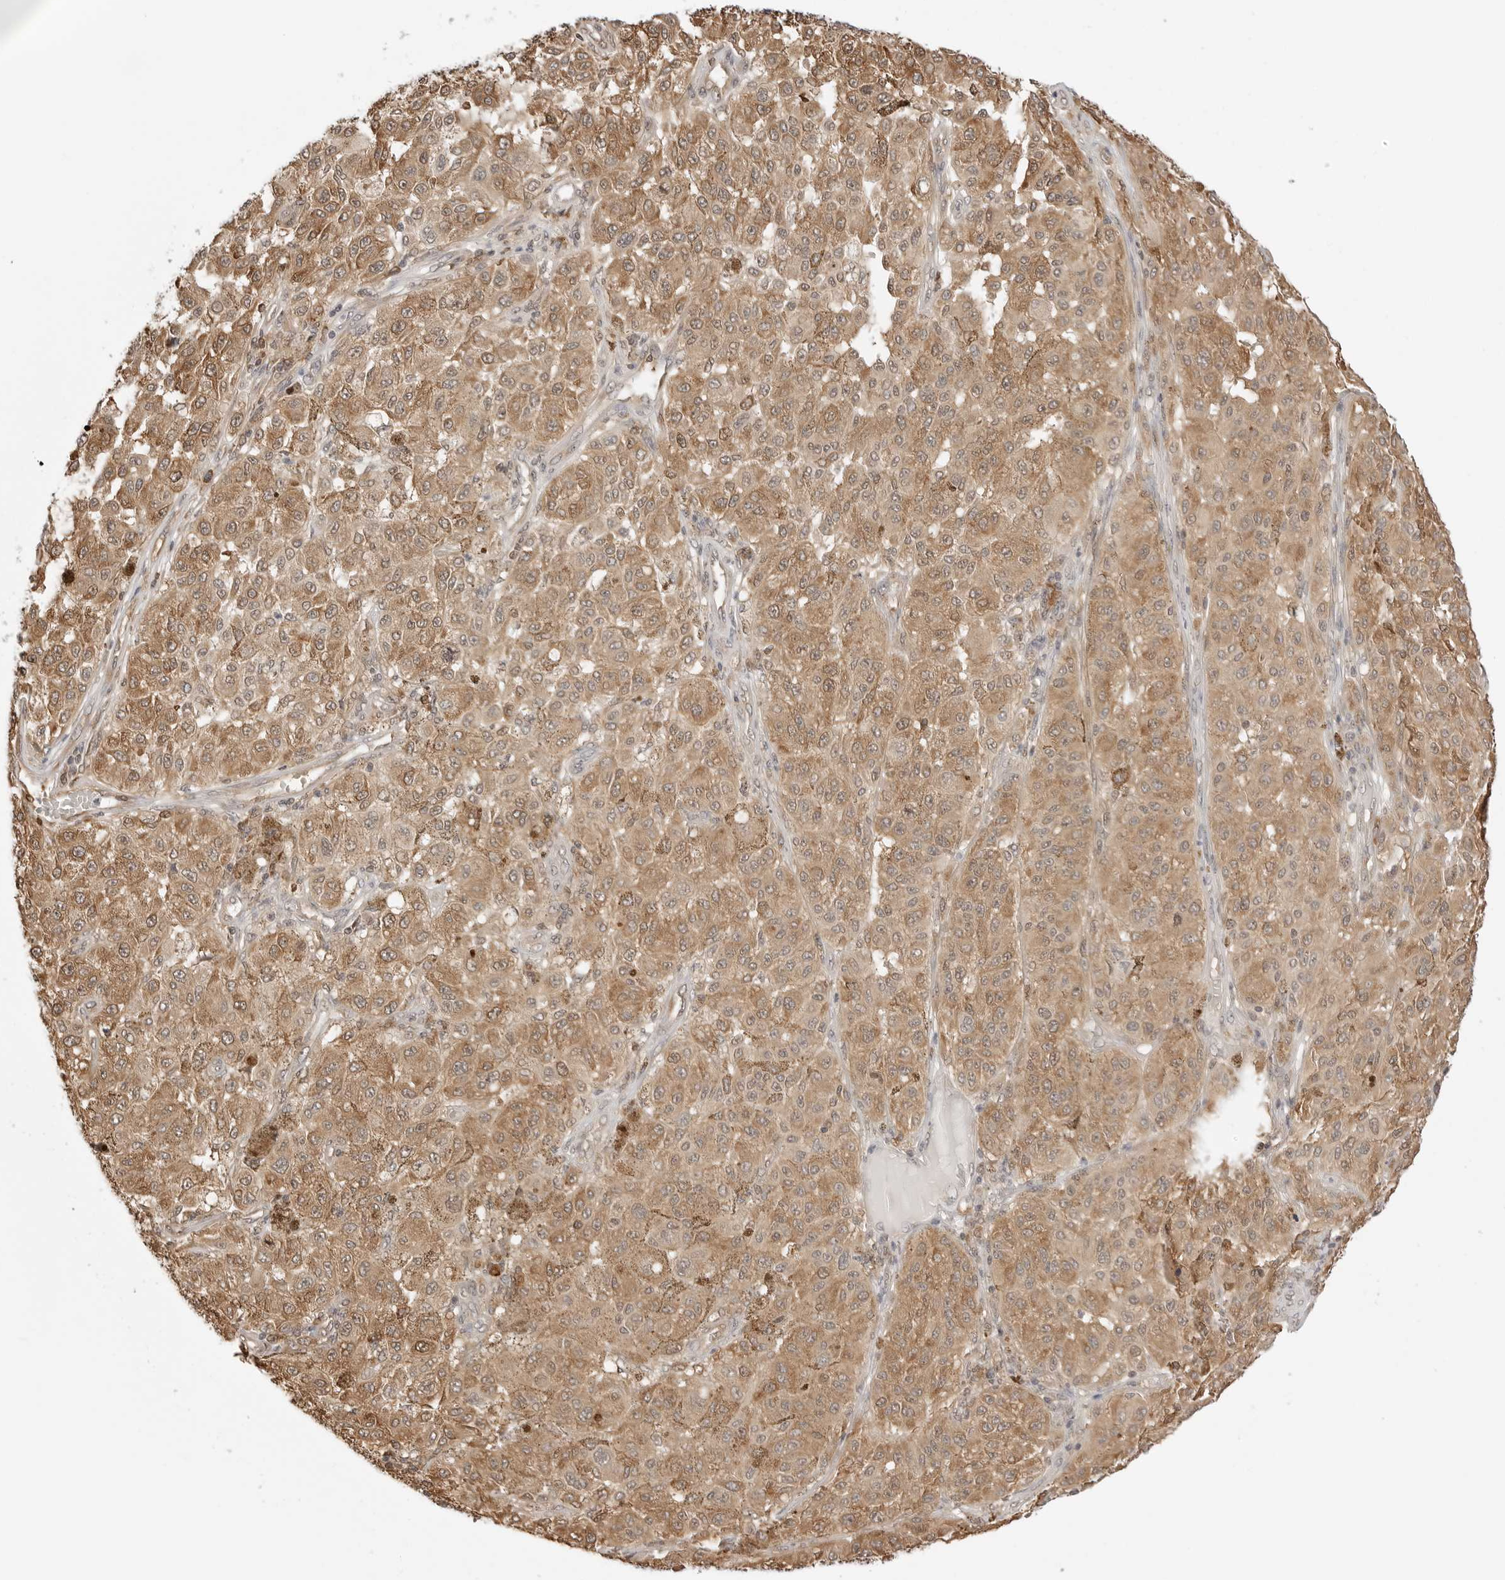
{"staining": {"intensity": "moderate", "quantity": ">75%", "location": "cytoplasmic/membranous"}, "tissue": "melanoma", "cell_type": "Tumor cells", "image_type": "cancer", "snomed": [{"axis": "morphology", "description": "Malignant melanoma, NOS"}, {"axis": "topography", "description": "Skin"}], "caption": "A brown stain shows moderate cytoplasmic/membranous staining of a protein in human melanoma tumor cells. (DAB (3,3'-diaminobenzidine) = brown stain, brightfield microscopy at high magnification).", "gene": "NUDC", "patient": {"sex": "female", "age": 64}}